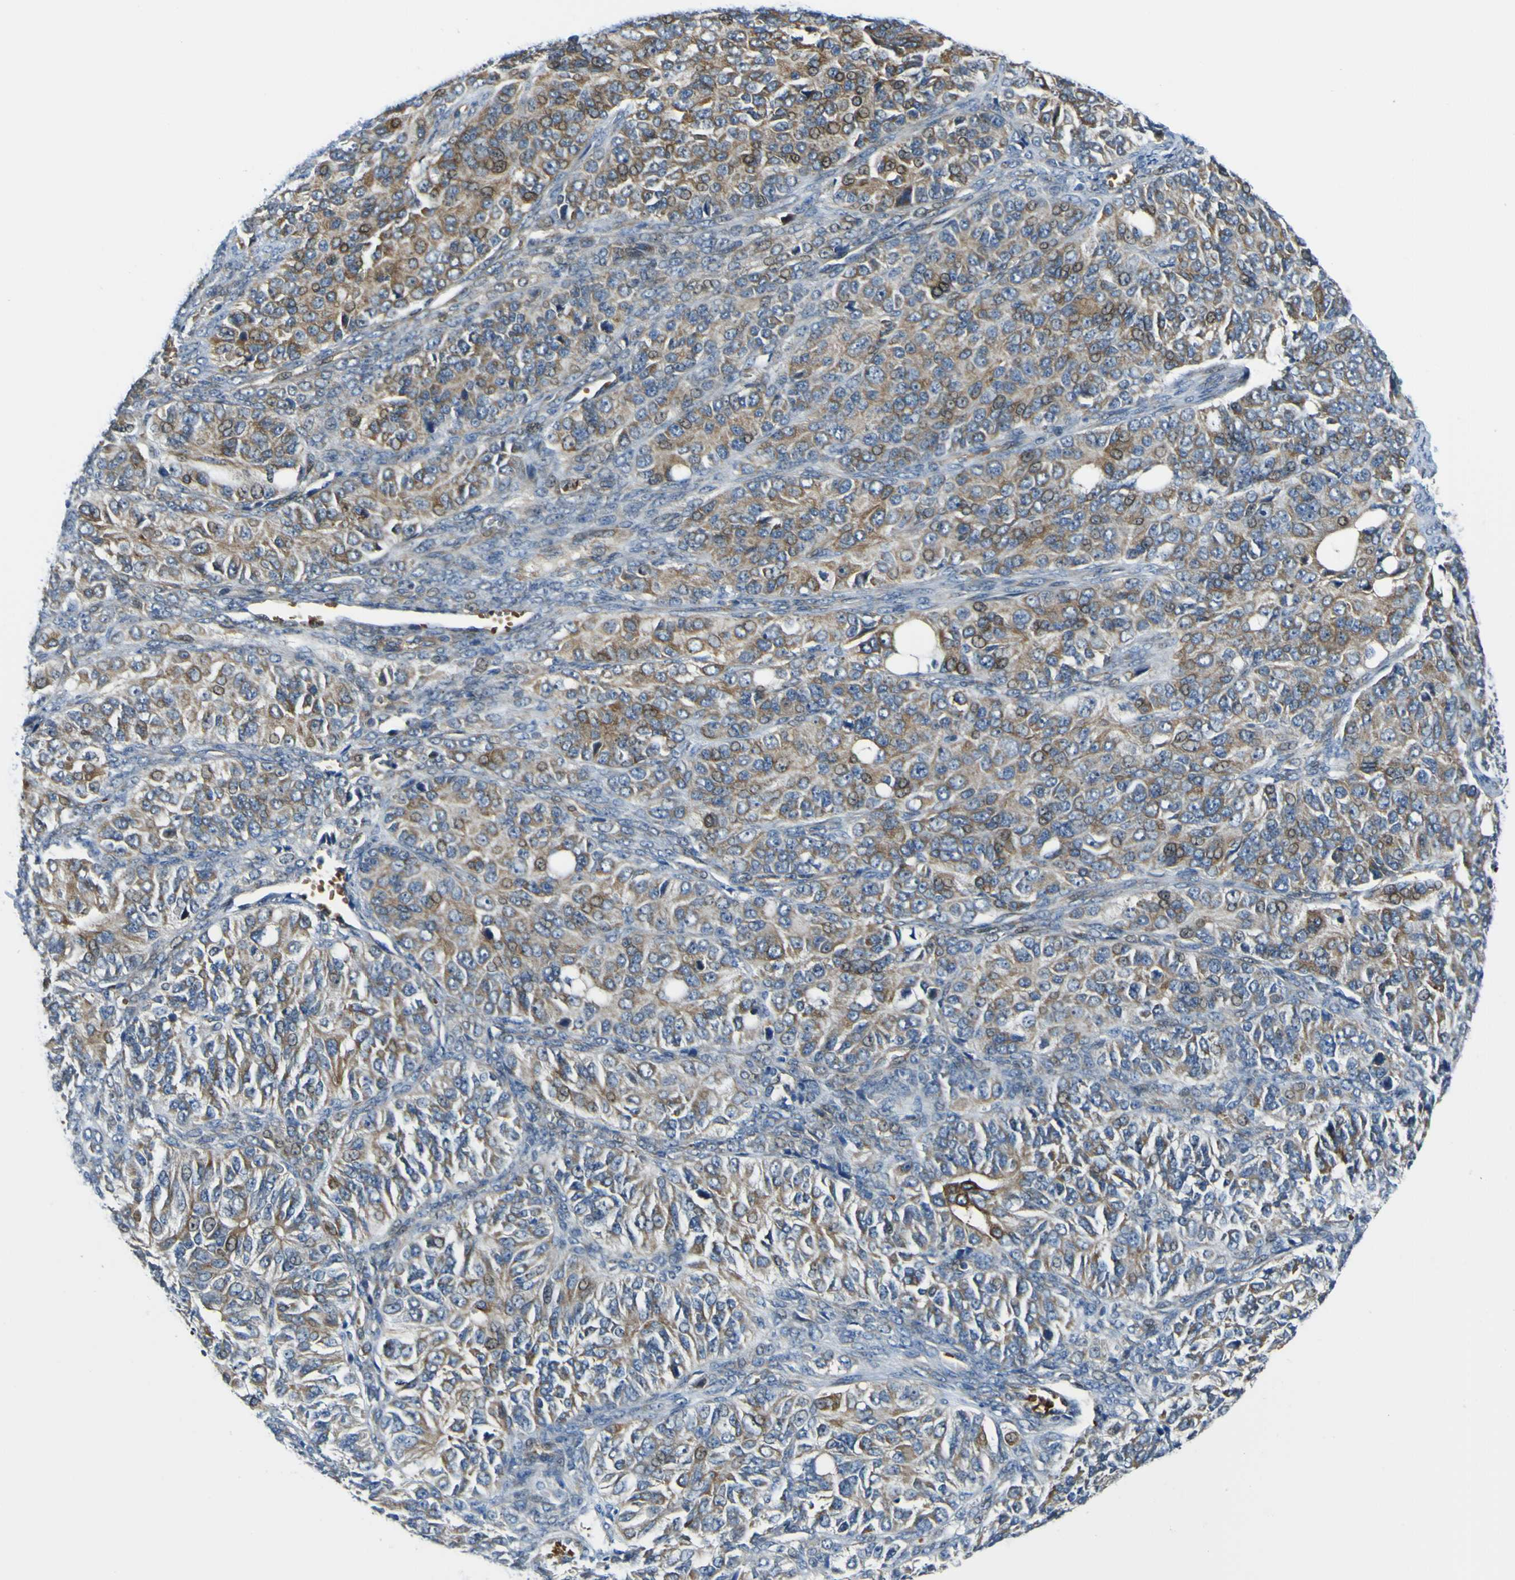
{"staining": {"intensity": "strong", "quantity": ">75%", "location": "cytoplasmic/membranous,nuclear"}, "tissue": "ovarian cancer", "cell_type": "Tumor cells", "image_type": "cancer", "snomed": [{"axis": "morphology", "description": "Carcinoma, endometroid"}, {"axis": "topography", "description": "Ovary"}], "caption": "Approximately >75% of tumor cells in human ovarian cancer (endometroid carcinoma) show strong cytoplasmic/membranous and nuclear protein staining as visualized by brown immunohistochemical staining.", "gene": "KDM7A", "patient": {"sex": "female", "age": 51}}